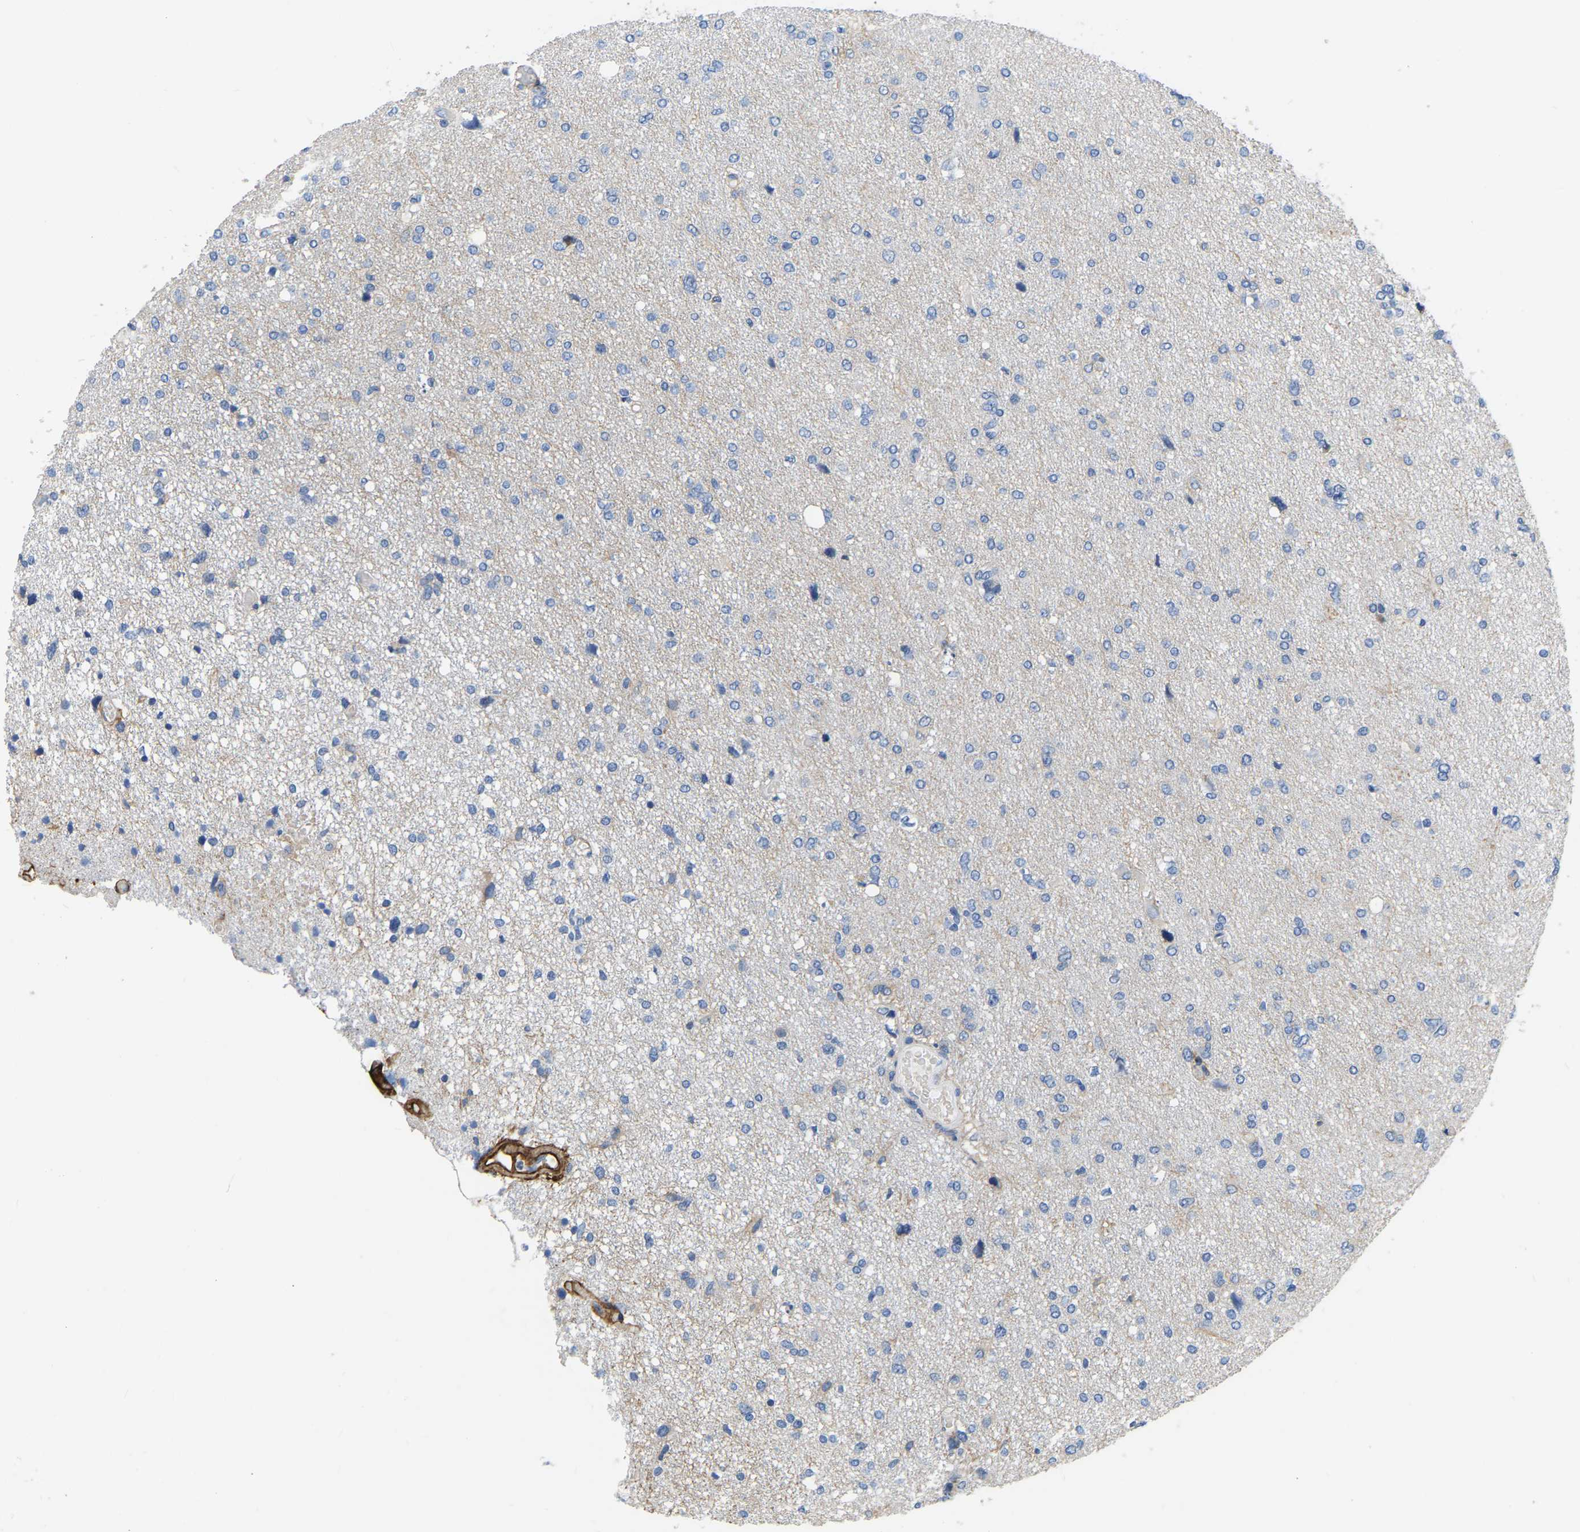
{"staining": {"intensity": "negative", "quantity": "none", "location": "none"}, "tissue": "glioma", "cell_type": "Tumor cells", "image_type": "cancer", "snomed": [{"axis": "morphology", "description": "Glioma, malignant, High grade"}, {"axis": "topography", "description": "Brain"}], "caption": "This is a histopathology image of immunohistochemistry (IHC) staining of malignant glioma (high-grade), which shows no staining in tumor cells.", "gene": "COL6A1", "patient": {"sex": "female", "age": 59}}